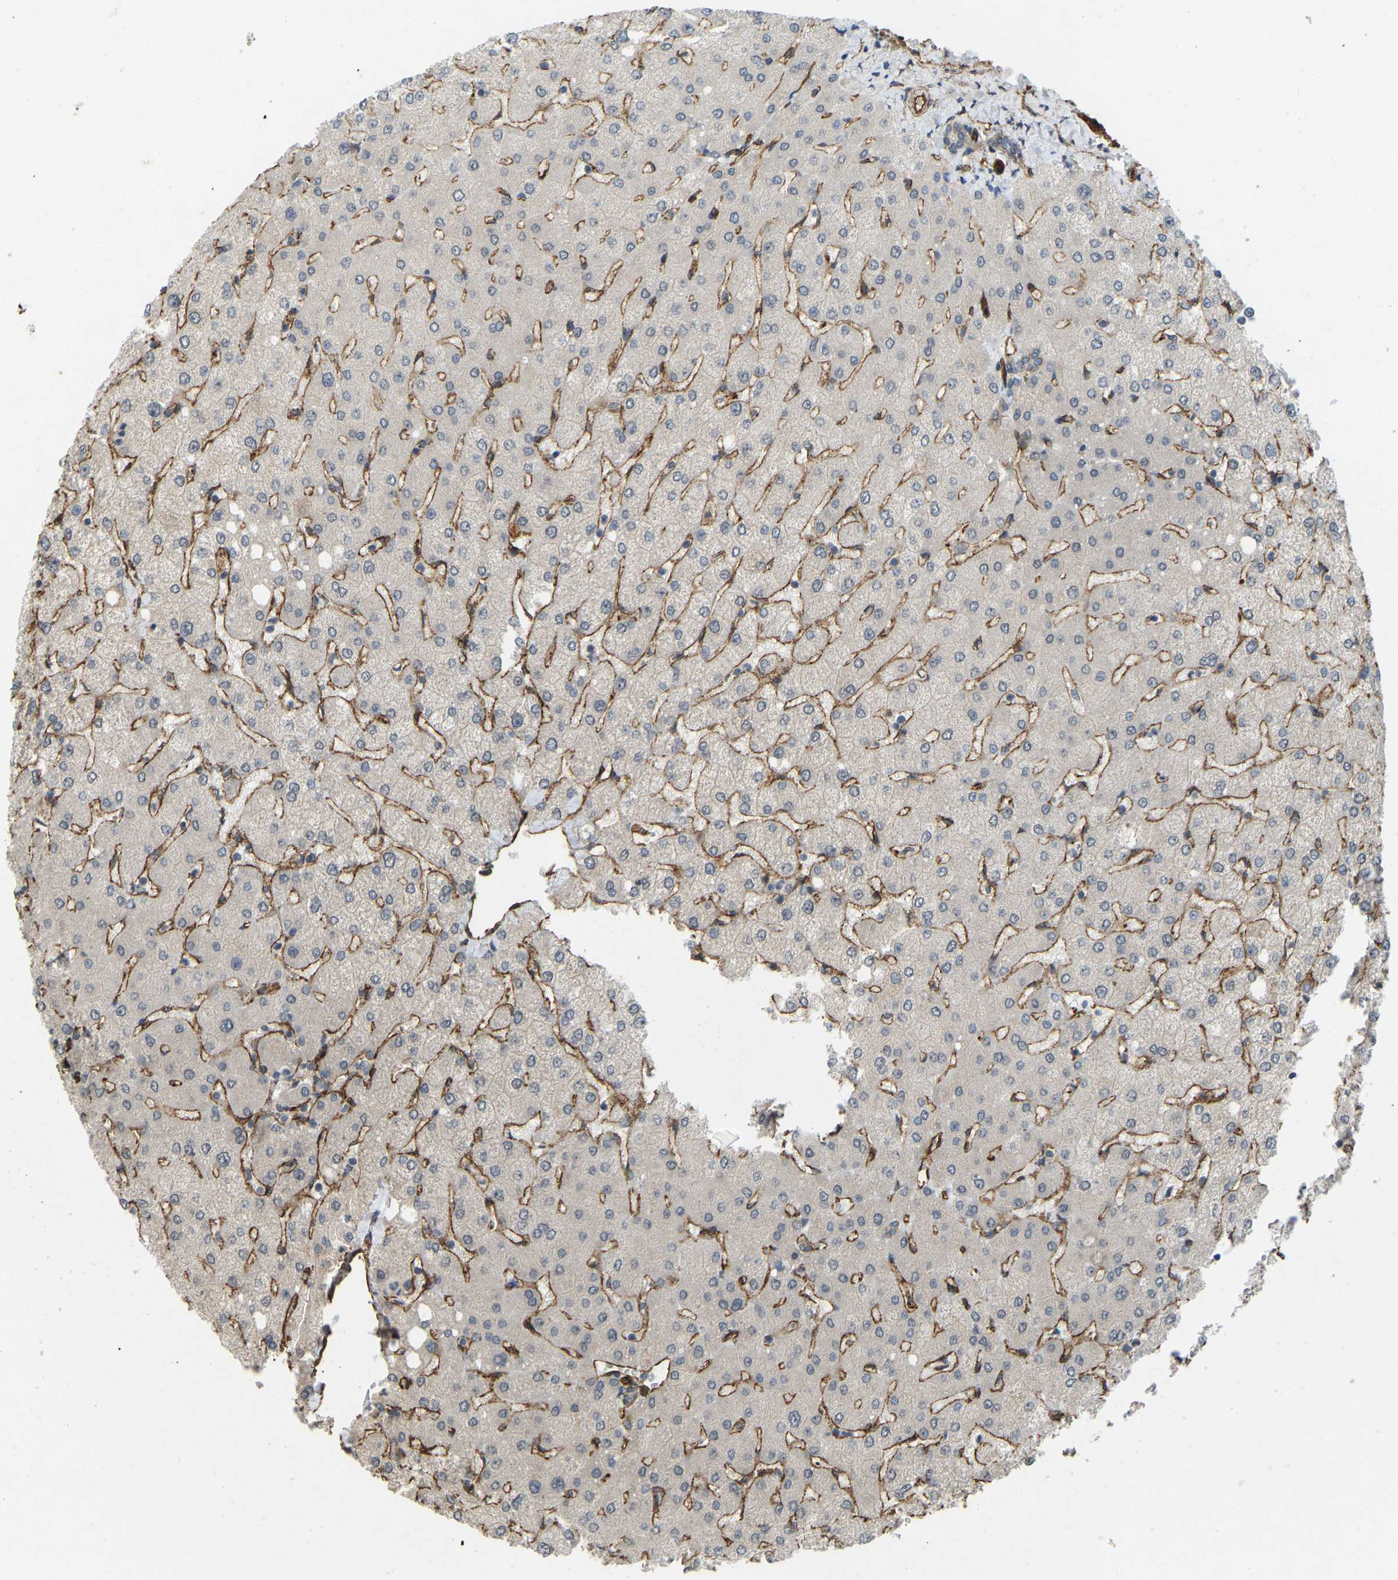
{"staining": {"intensity": "negative", "quantity": "none", "location": "none"}, "tissue": "liver", "cell_type": "Cholangiocytes", "image_type": "normal", "snomed": [{"axis": "morphology", "description": "Normal tissue, NOS"}, {"axis": "topography", "description": "Liver"}], "caption": "The micrograph demonstrates no staining of cholangiocytes in benign liver.", "gene": "NMB", "patient": {"sex": "female", "age": 54}}